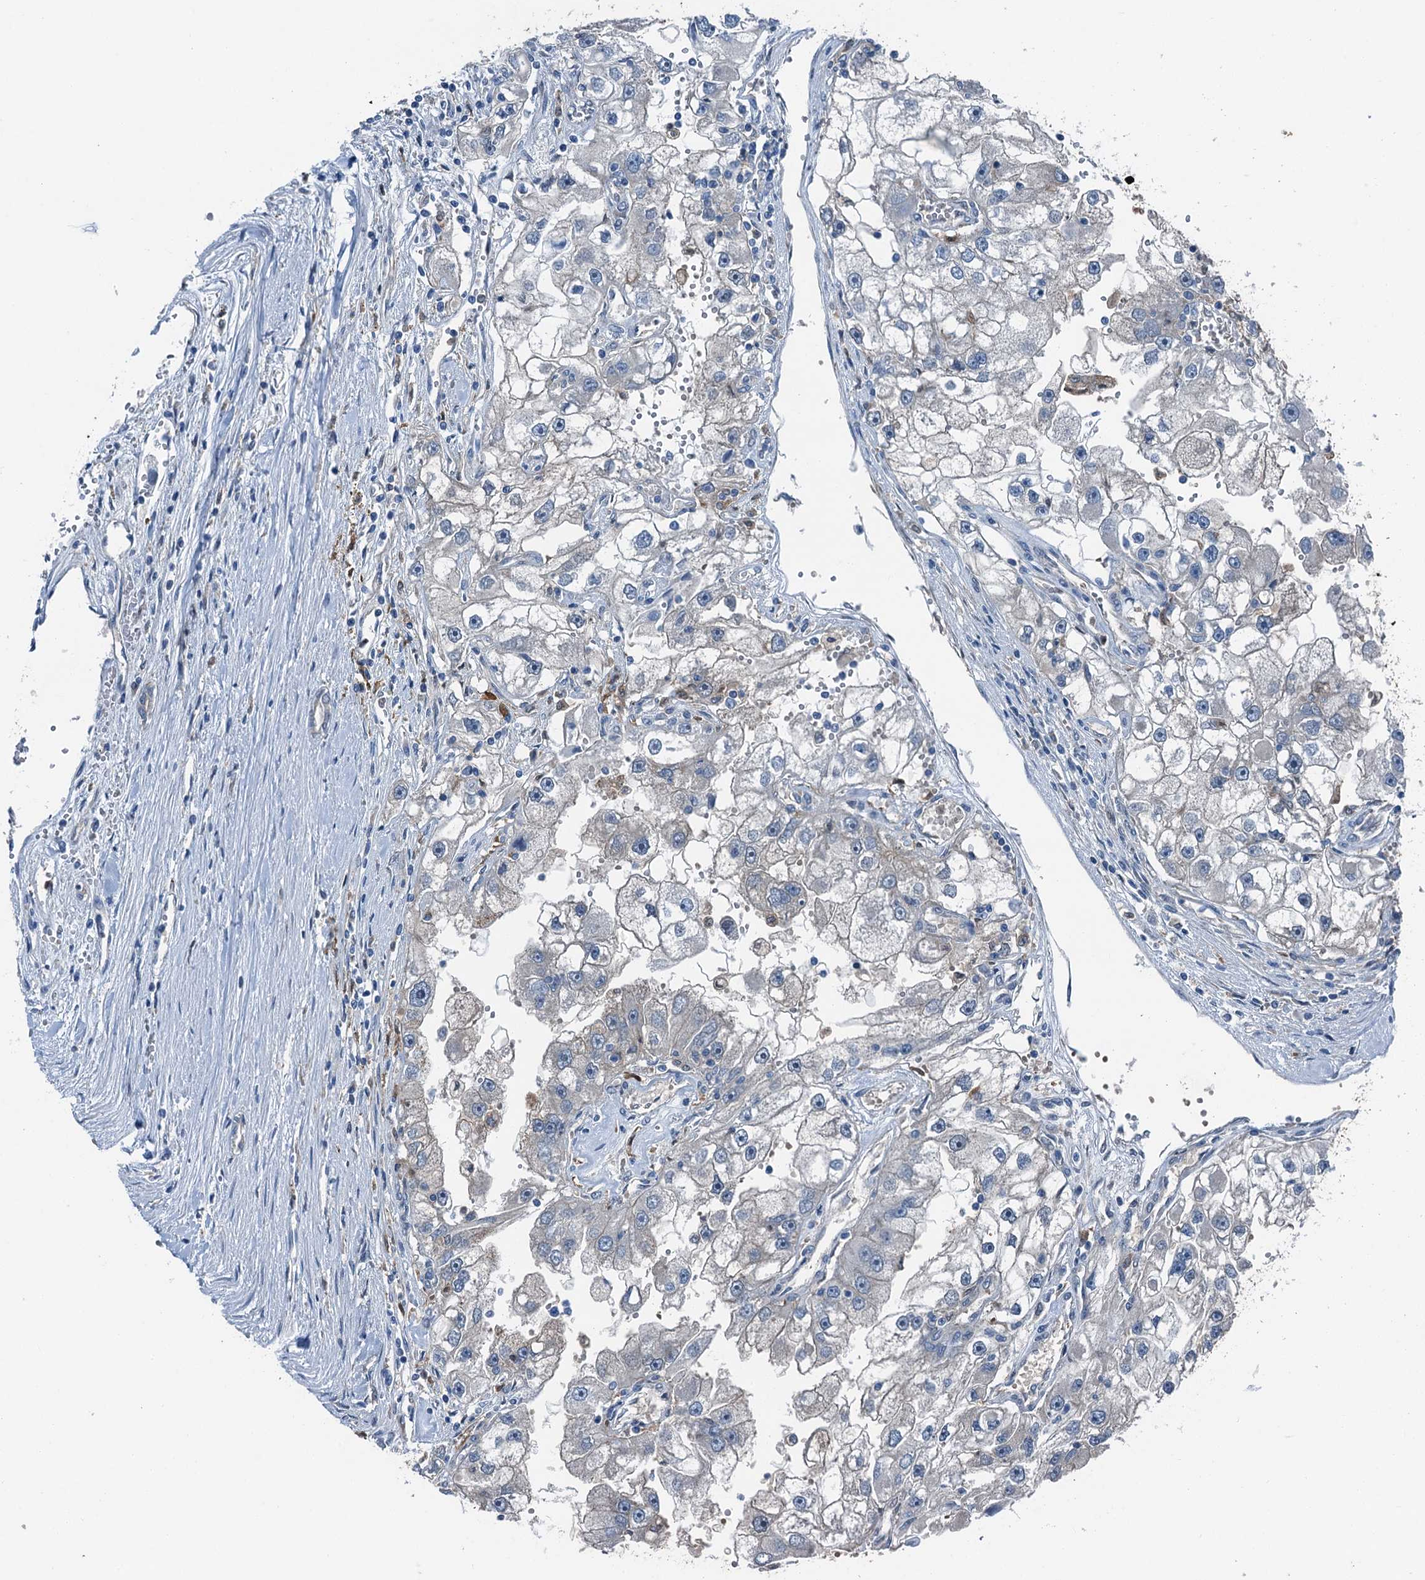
{"staining": {"intensity": "negative", "quantity": "none", "location": "none"}, "tissue": "renal cancer", "cell_type": "Tumor cells", "image_type": "cancer", "snomed": [{"axis": "morphology", "description": "Adenocarcinoma, NOS"}, {"axis": "topography", "description": "Kidney"}], "caption": "An image of human renal cancer is negative for staining in tumor cells.", "gene": "RNH1", "patient": {"sex": "male", "age": 63}}